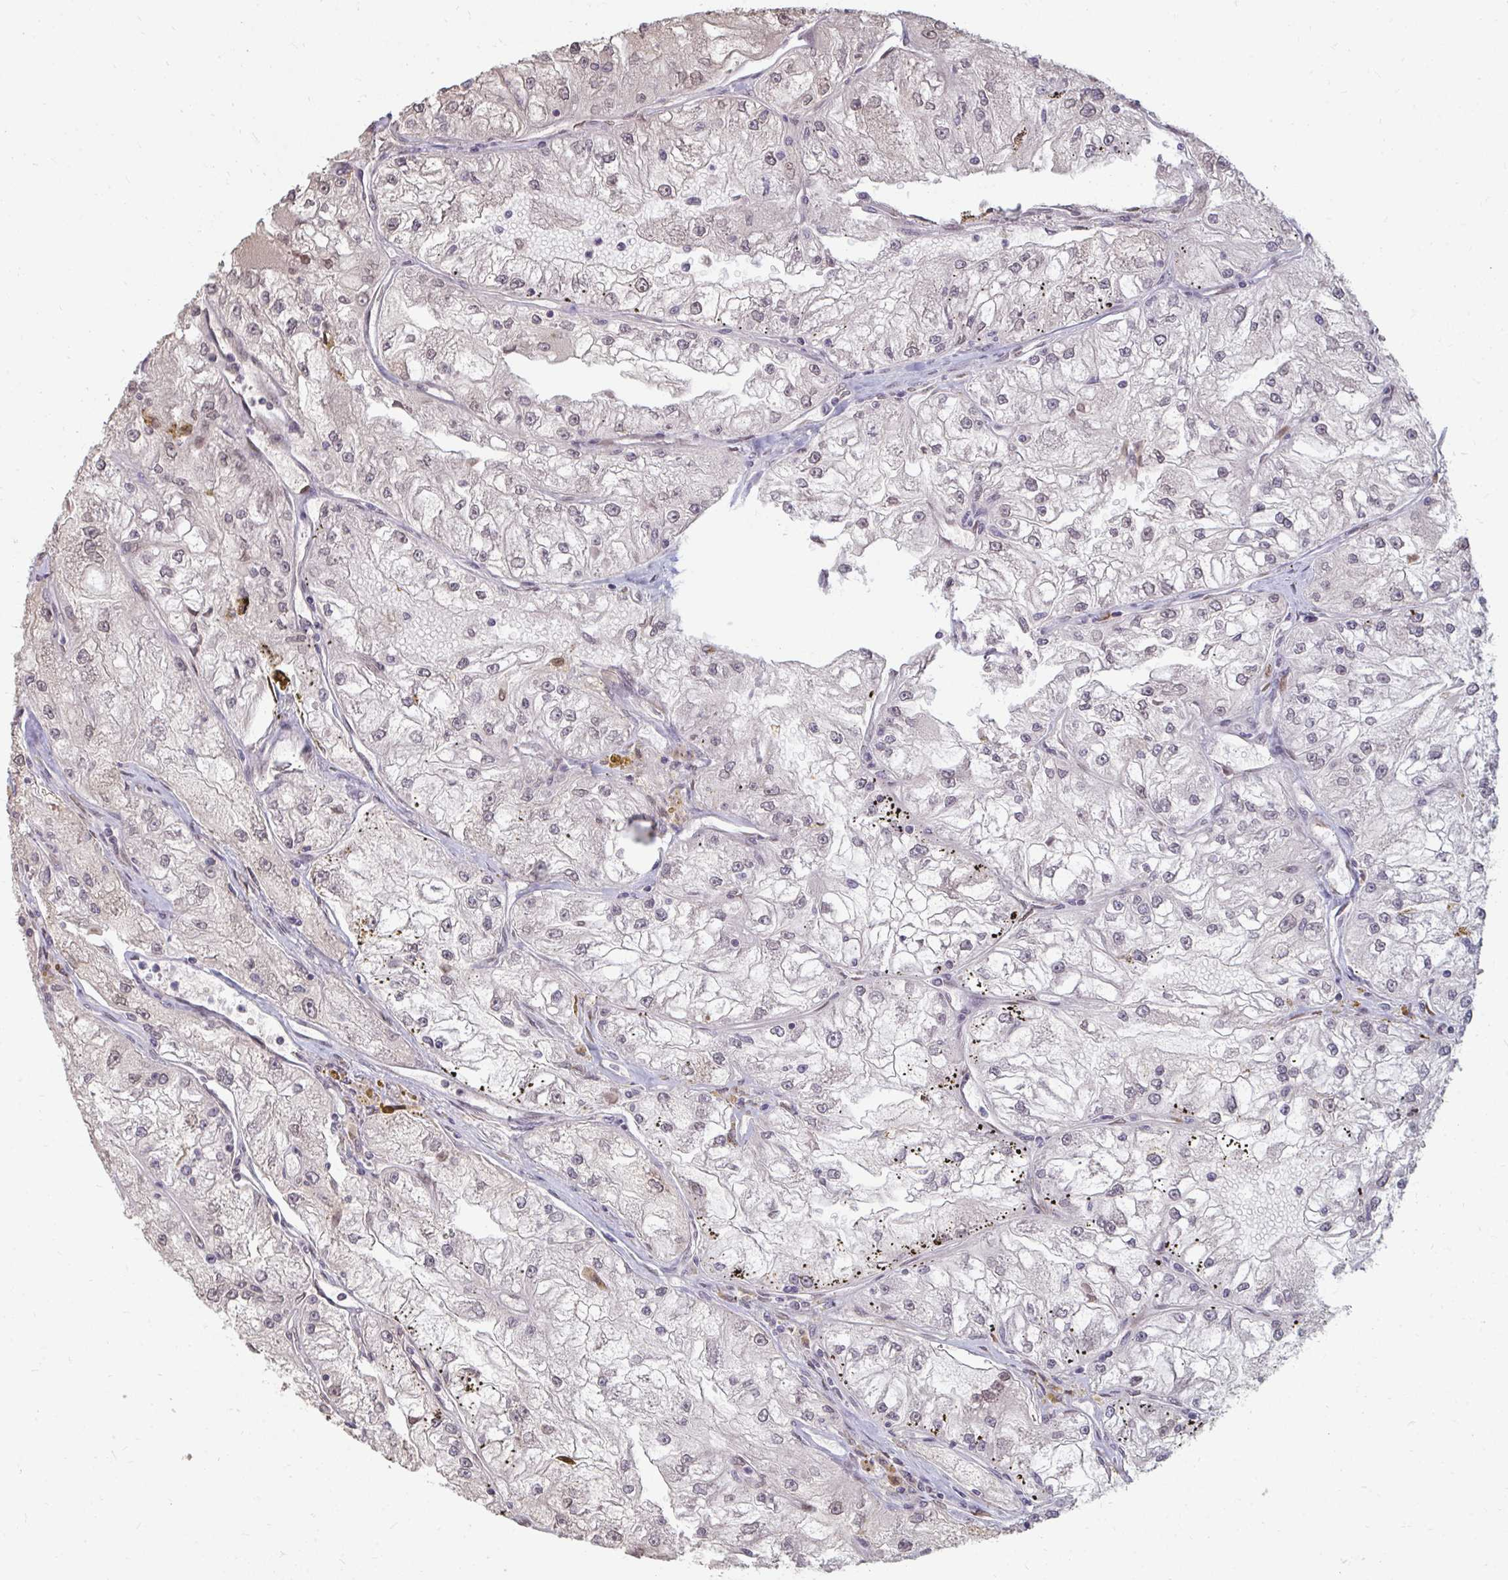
{"staining": {"intensity": "negative", "quantity": "none", "location": "none"}, "tissue": "renal cancer", "cell_type": "Tumor cells", "image_type": "cancer", "snomed": [{"axis": "morphology", "description": "Adenocarcinoma, NOS"}, {"axis": "topography", "description": "Kidney"}], "caption": "IHC histopathology image of neoplastic tissue: human adenocarcinoma (renal) stained with DAB (3,3'-diaminobenzidine) reveals no significant protein positivity in tumor cells.", "gene": "GPC5", "patient": {"sex": "female", "age": 72}}